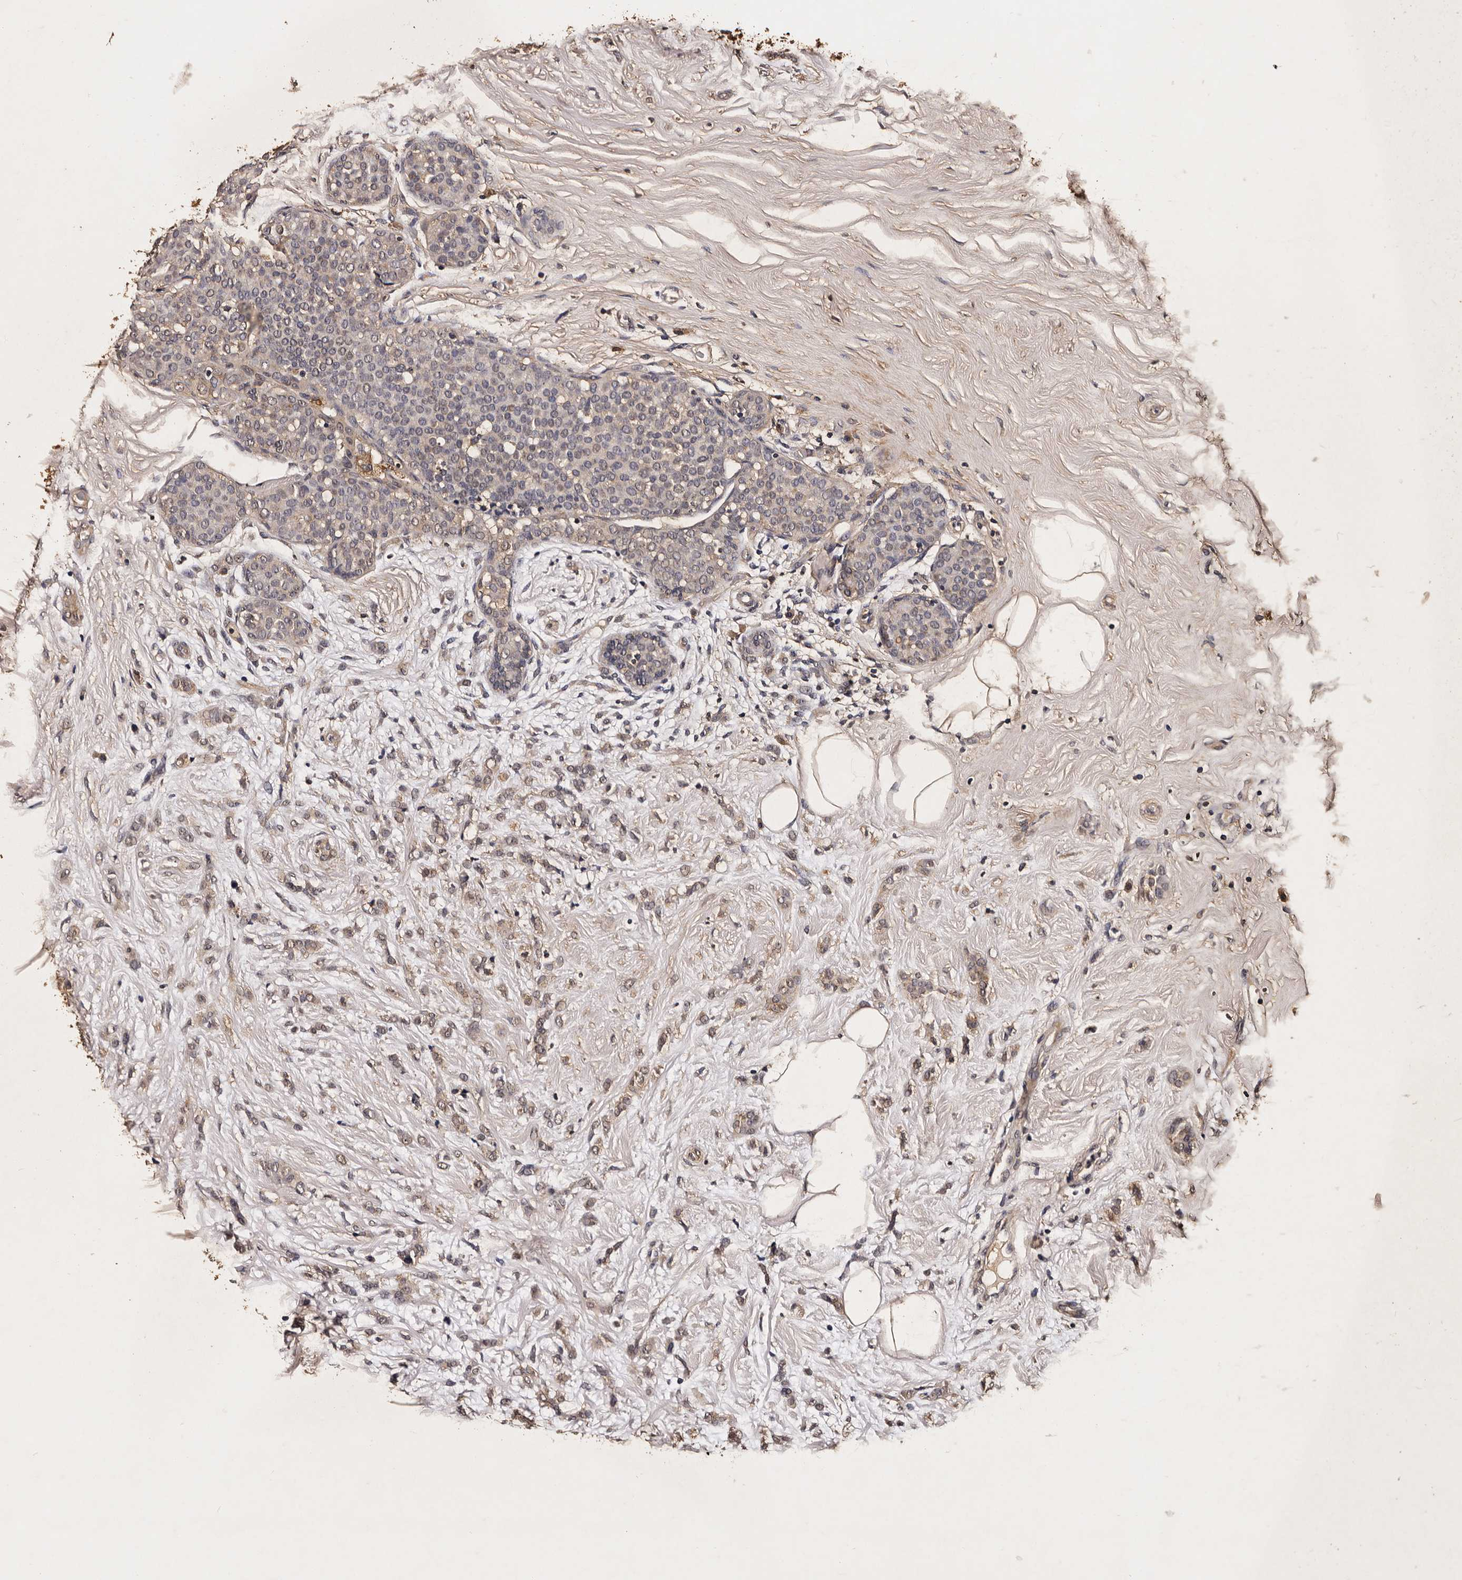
{"staining": {"intensity": "weak", "quantity": ">75%", "location": "cytoplasmic/membranous,nuclear"}, "tissue": "breast cancer", "cell_type": "Tumor cells", "image_type": "cancer", "snomed": [{"axis": "morphology", "description": "Lobular carcinoma, in situ"}, {"axis": "morphology", "description": "Lobular carcinoma"}, {"axis": "topography", "description": "Breast"}], "caption": "Weak cytoplasmic/membranous and nuclear expression for a protein is appreciated in about >75% of tumor cells of breast cancer (lobular carcinoma in situ) using immunohistochemistry (IHC).", "gene": "PARS2", "patient": {"sex": "female", "age": 41}}